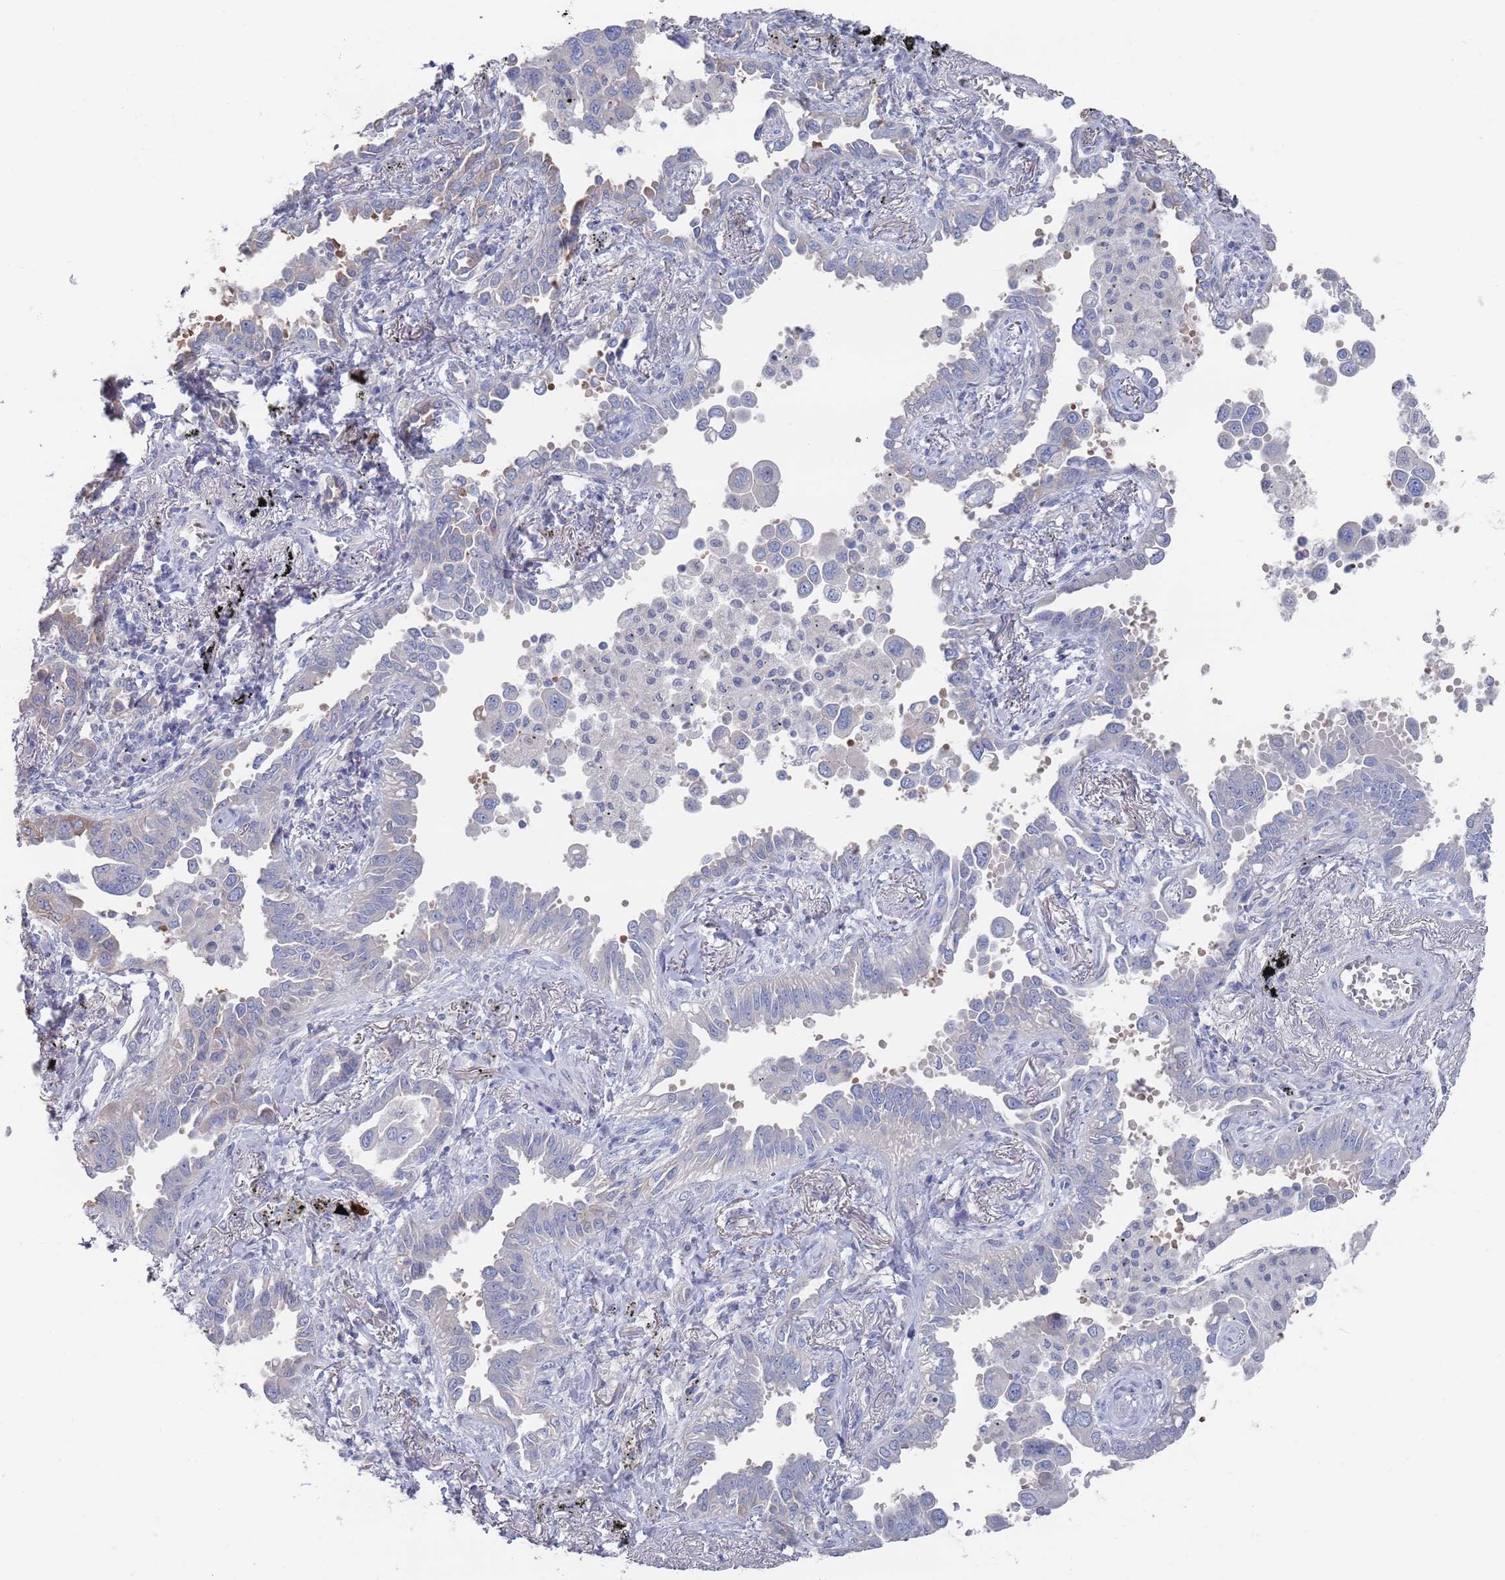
{"staining": {"intensity": "negative", "quantity": "none", "location": "none"}, "tissue": "lung cancer", "cell_type": "Tumor cells", "image_type": "cancer", "snomed": [{"axis": "morphology", "description": "Adenocarcinoma, NOS"}, {"axis": "topography", "description": "Lung"}], "caption": "Lung adenocarcinoma stained for a protein using immunohistochemistry (IHC) demonstrates no staining tumor cells.", "gene": "TMCO3", "patient": {"sex": "male", "age": 67}}